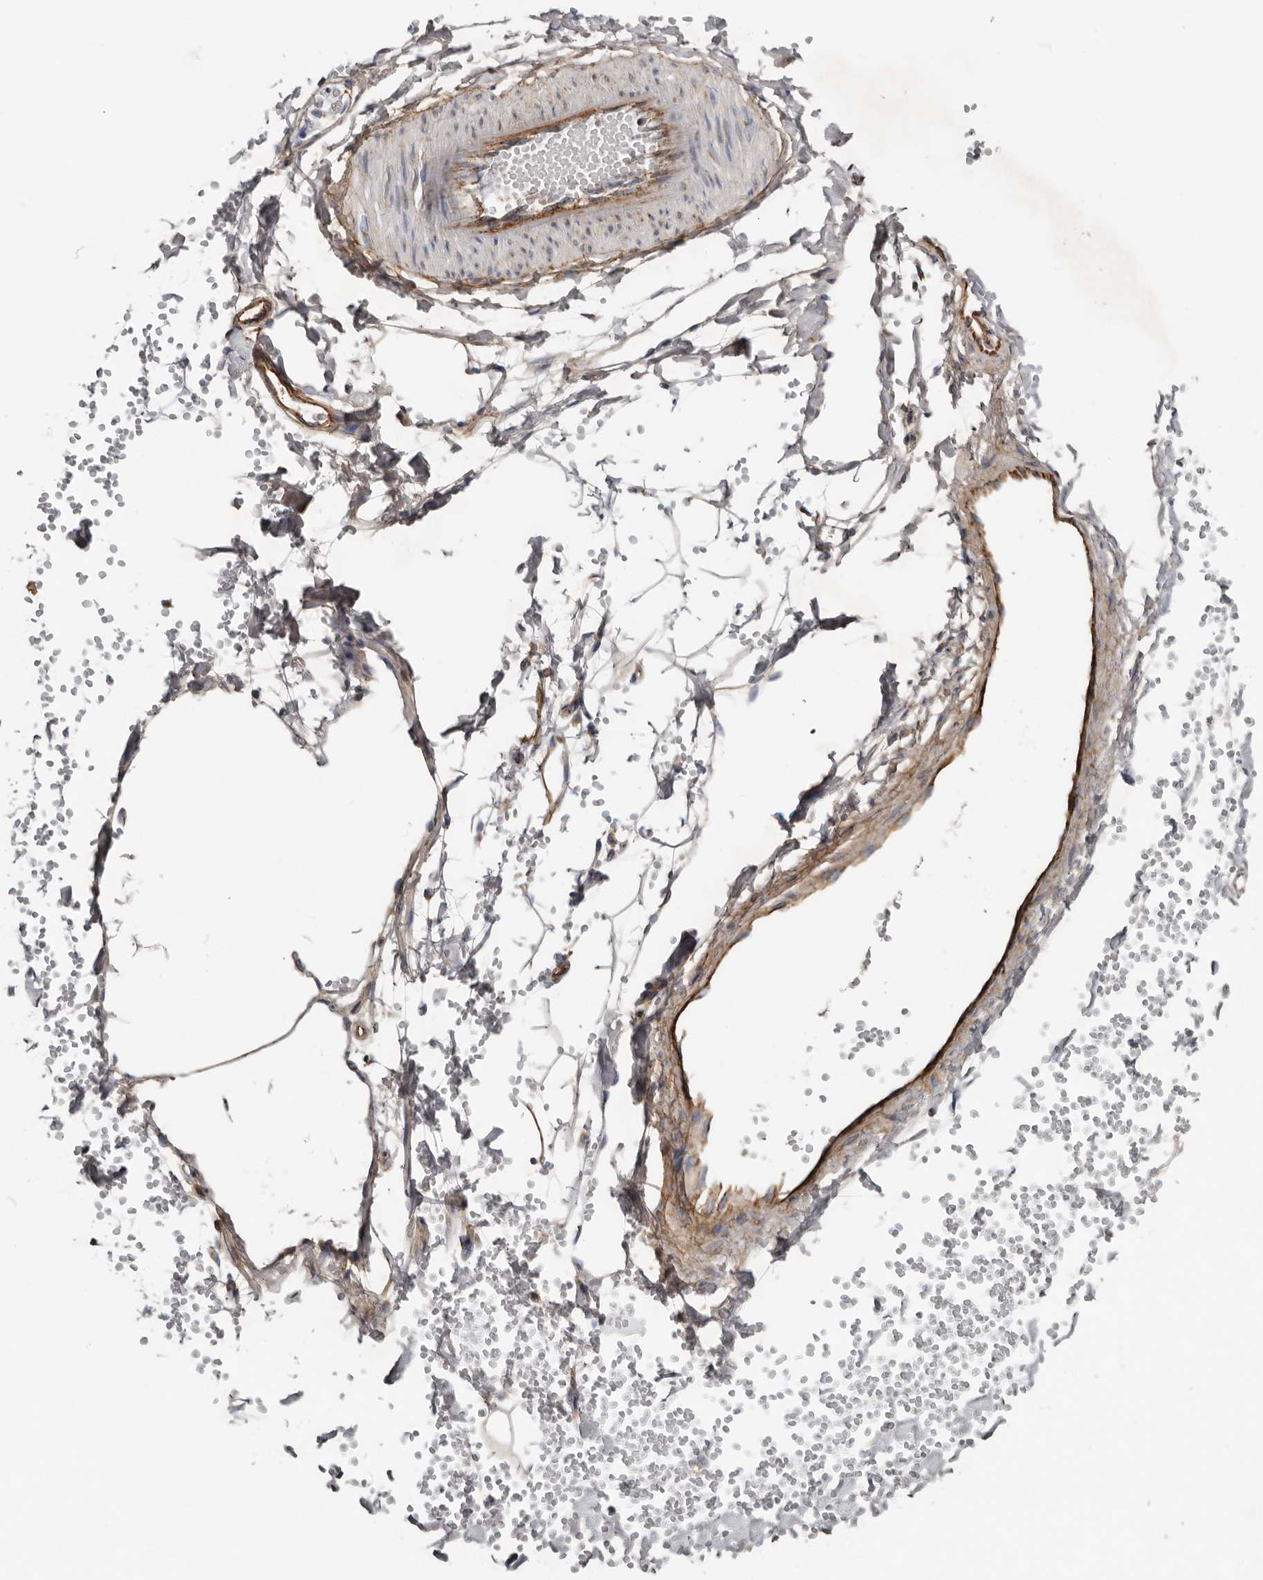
{"staining": {"intensity": "weak", "quantity": ">75%", "location": "cytoplasmic/membranous"}, "tissue": "adipose tissue", "cell_type": "Adipocytes", "image_type": "normal", "snomed": [{"axis": "morphology", "description": "Normal tissue, NOS"}, {"axis": "topography", "description": "Breast"}], "caption": "This image exhibits immunohistochemistry (IHC) staining of benign adipose tissue, with low weak cytoplasmic/membranous expression in approximately >75% of adipocytes.", "gene": "LUZP1", "patient": {"sex": "female", "age": 23}}